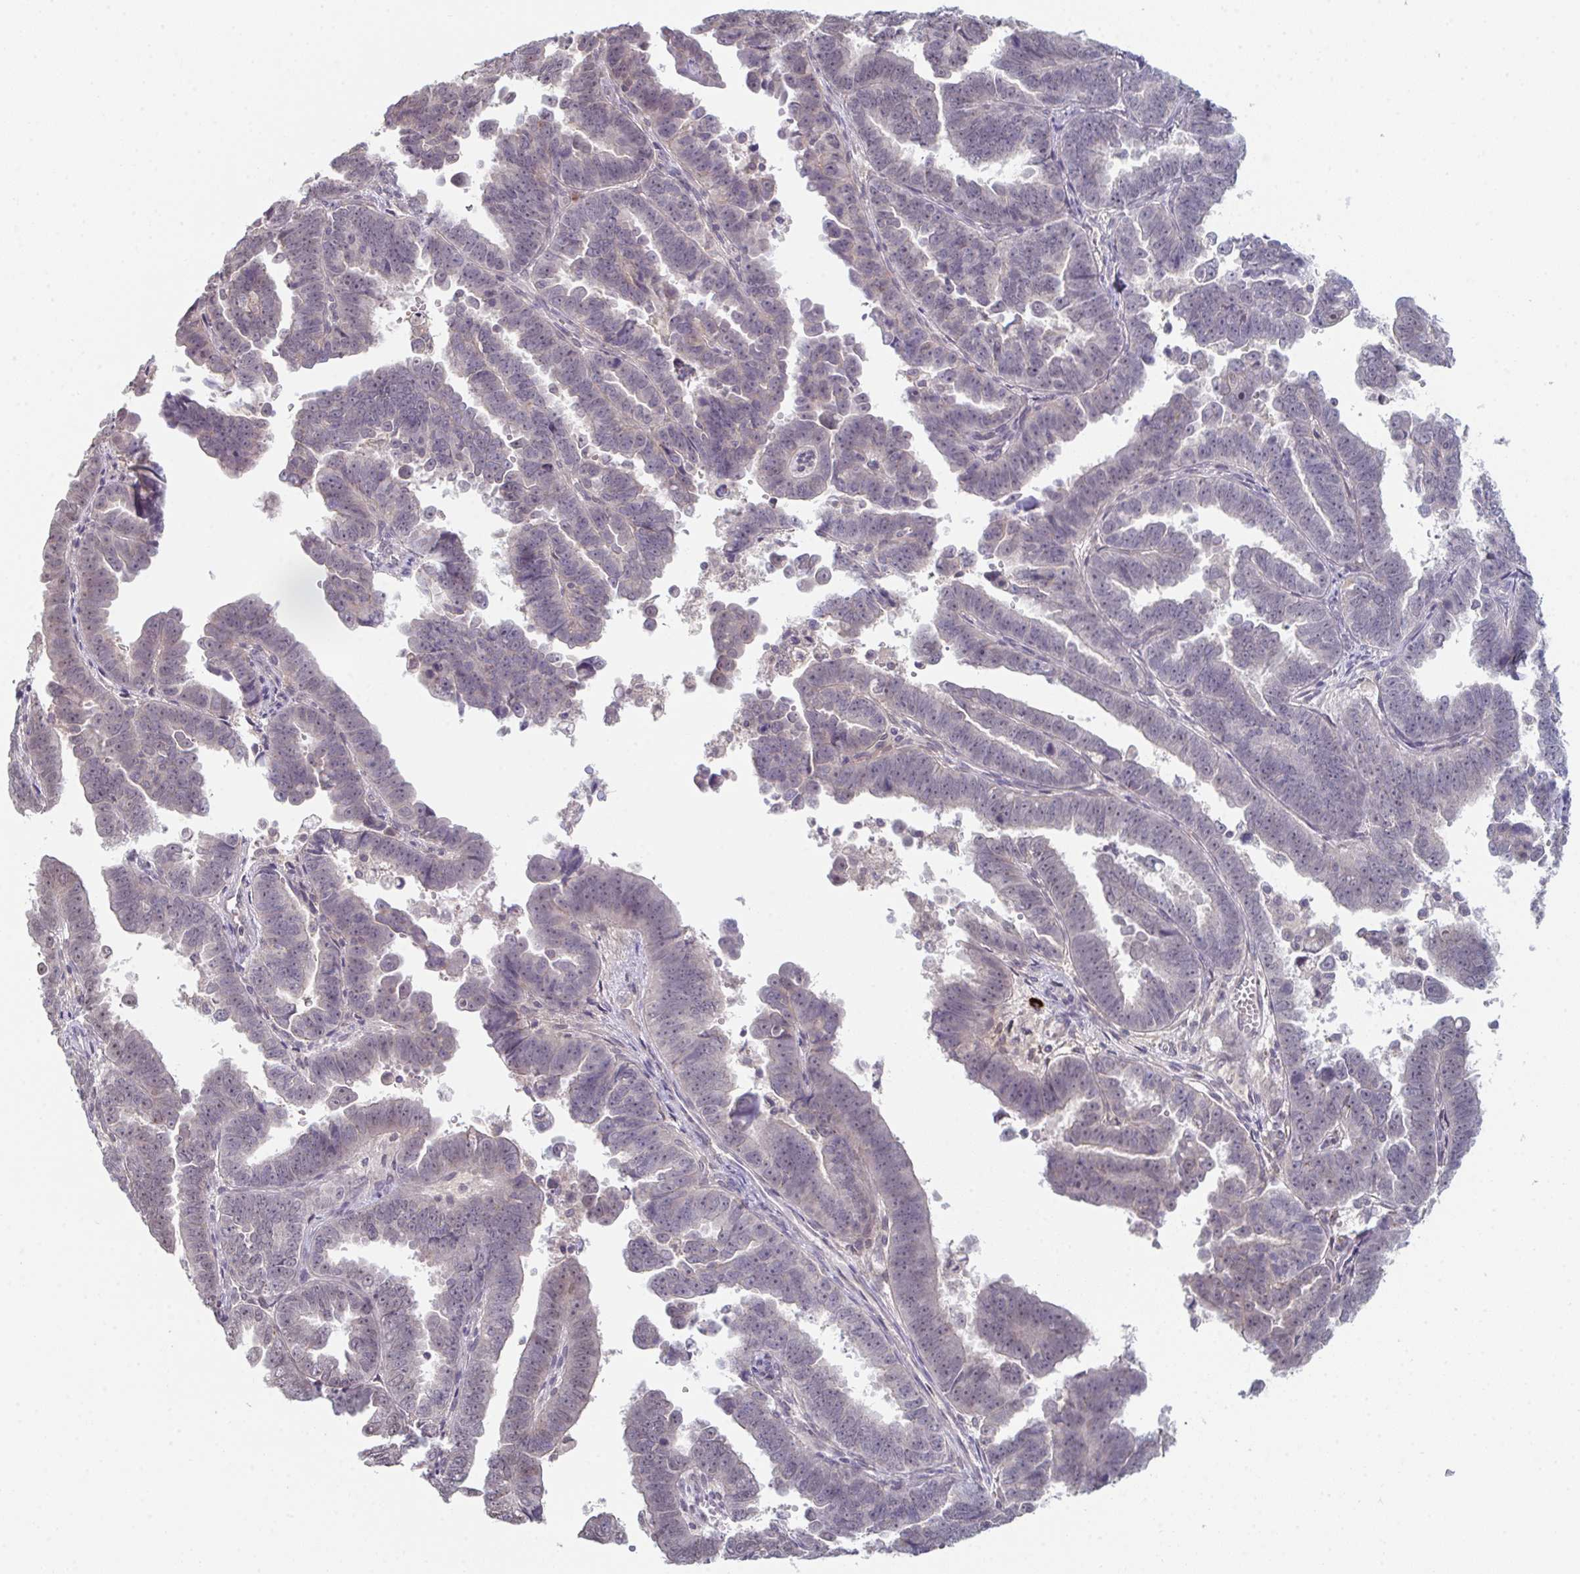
{"staining": {"intensity": "negative", "quantity": "none", "location": "none"}, "tissue": "endometrial cancer", "cell_type": "Tumor cells", "image_type": "cancer", "snomed": [{"axis": "morphology", "description": "Adenocarcinoma, NOS"}, {"axis": "topography", "description": "Endometrium"}], "caption": "The micrograph shows no staining of tumor cells in endometrial cancer (adenocarcinoma).", "gene": "ZNF214", "patient": {"sex": "female", "age": 75}}